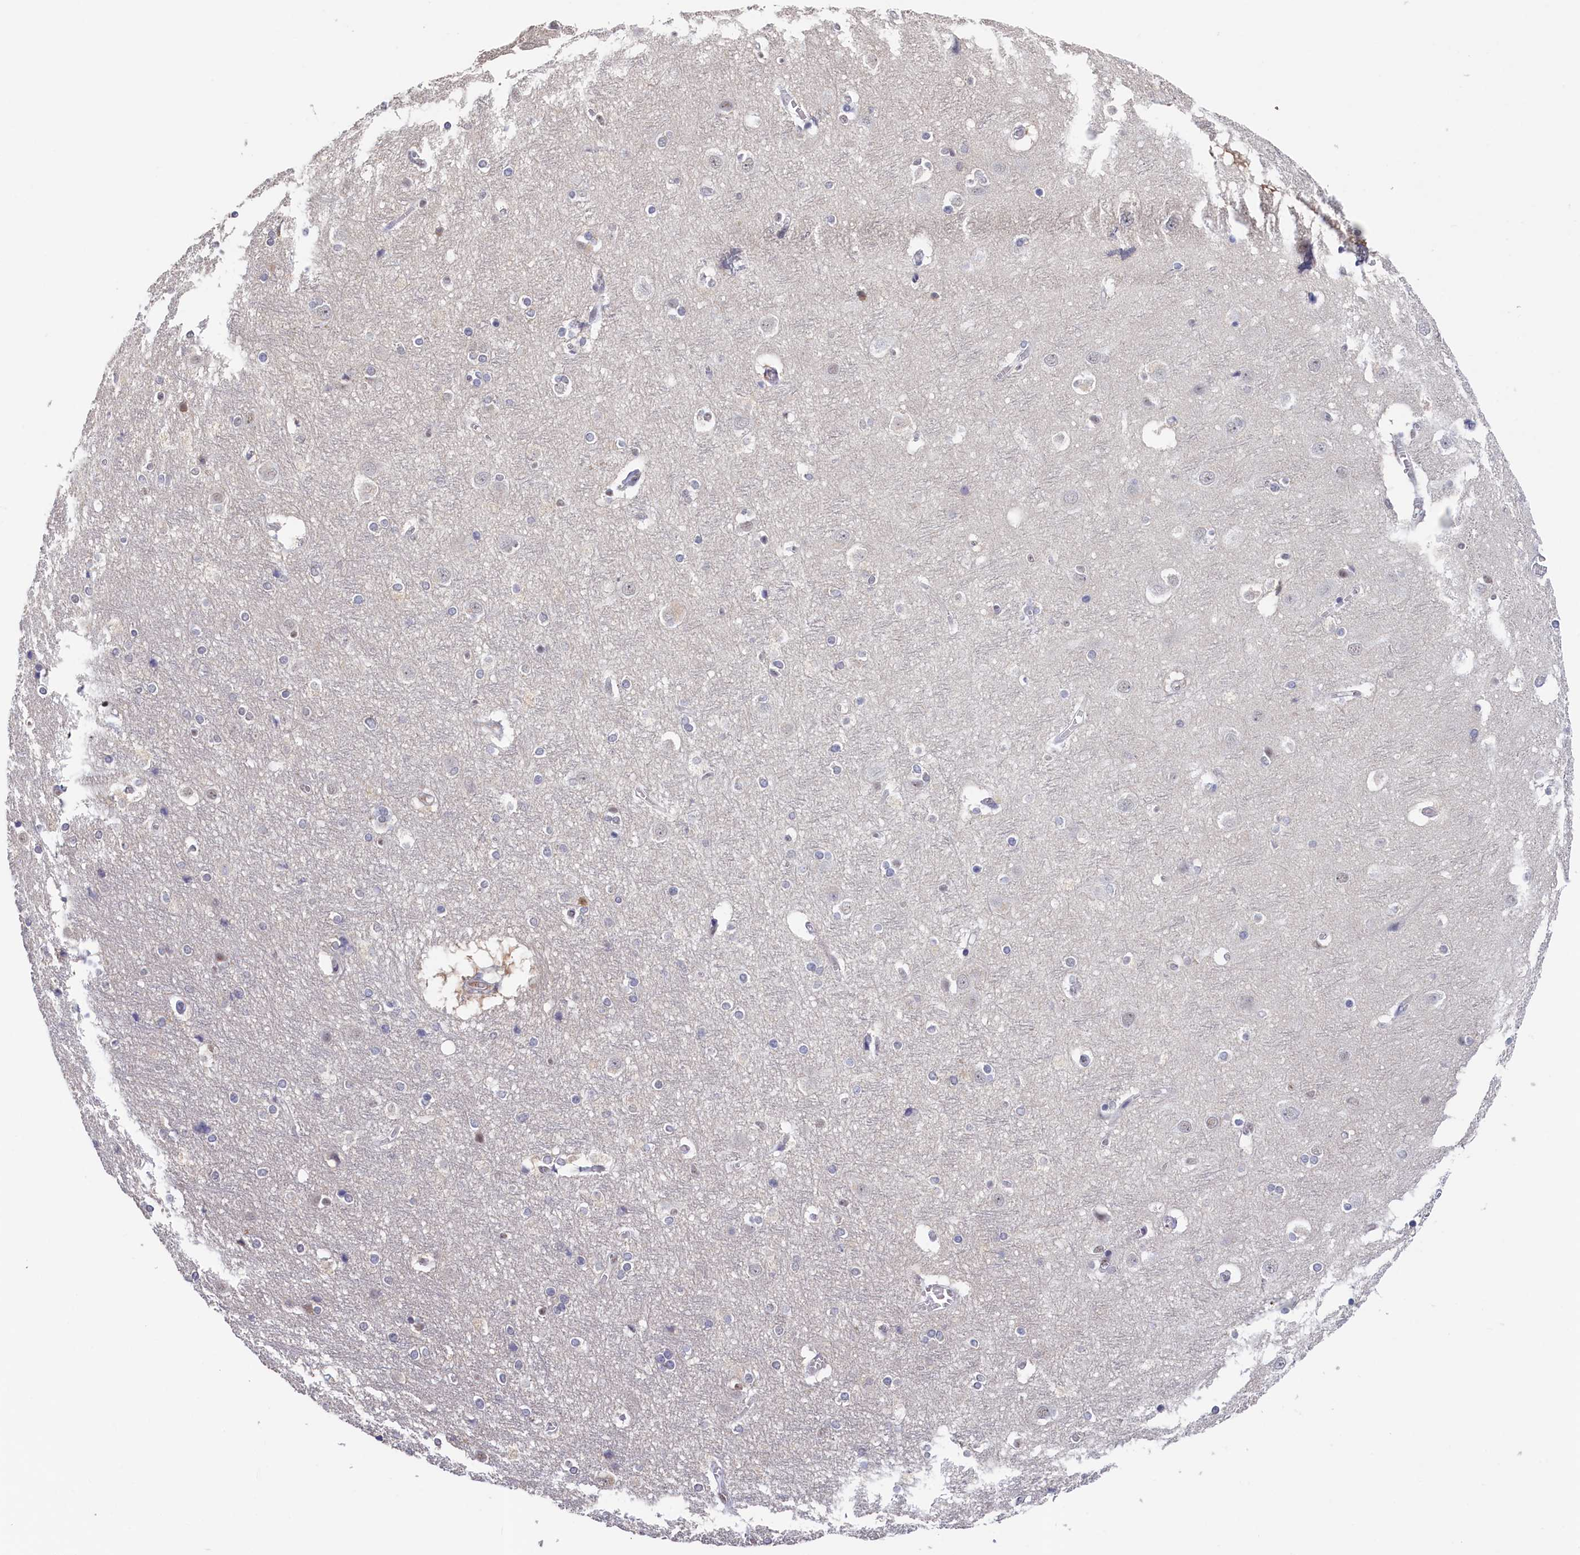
{"staining": {"intensity": "negative", "quantity": "none", "location": "none"}, "tissue": "cerebral cortex", "cell_type": "Endothelial cells", "image_type": "normal", "snomed": [{"axis": "morphology", "description": "Normal tissue, NOS"}, {"axis": "topography", "description": "Cerebral cortex"}], "caption": "Immunohistochemical staining of normal cerebral cortex demonstrates no significant staining in endothelial cells. (DAB (3,3'-diaminobenzidine) immunohistochemistry (IHC), high magnification).", "gene": "MOSPD3", "patient": {"sex": "male", "age": 54}}